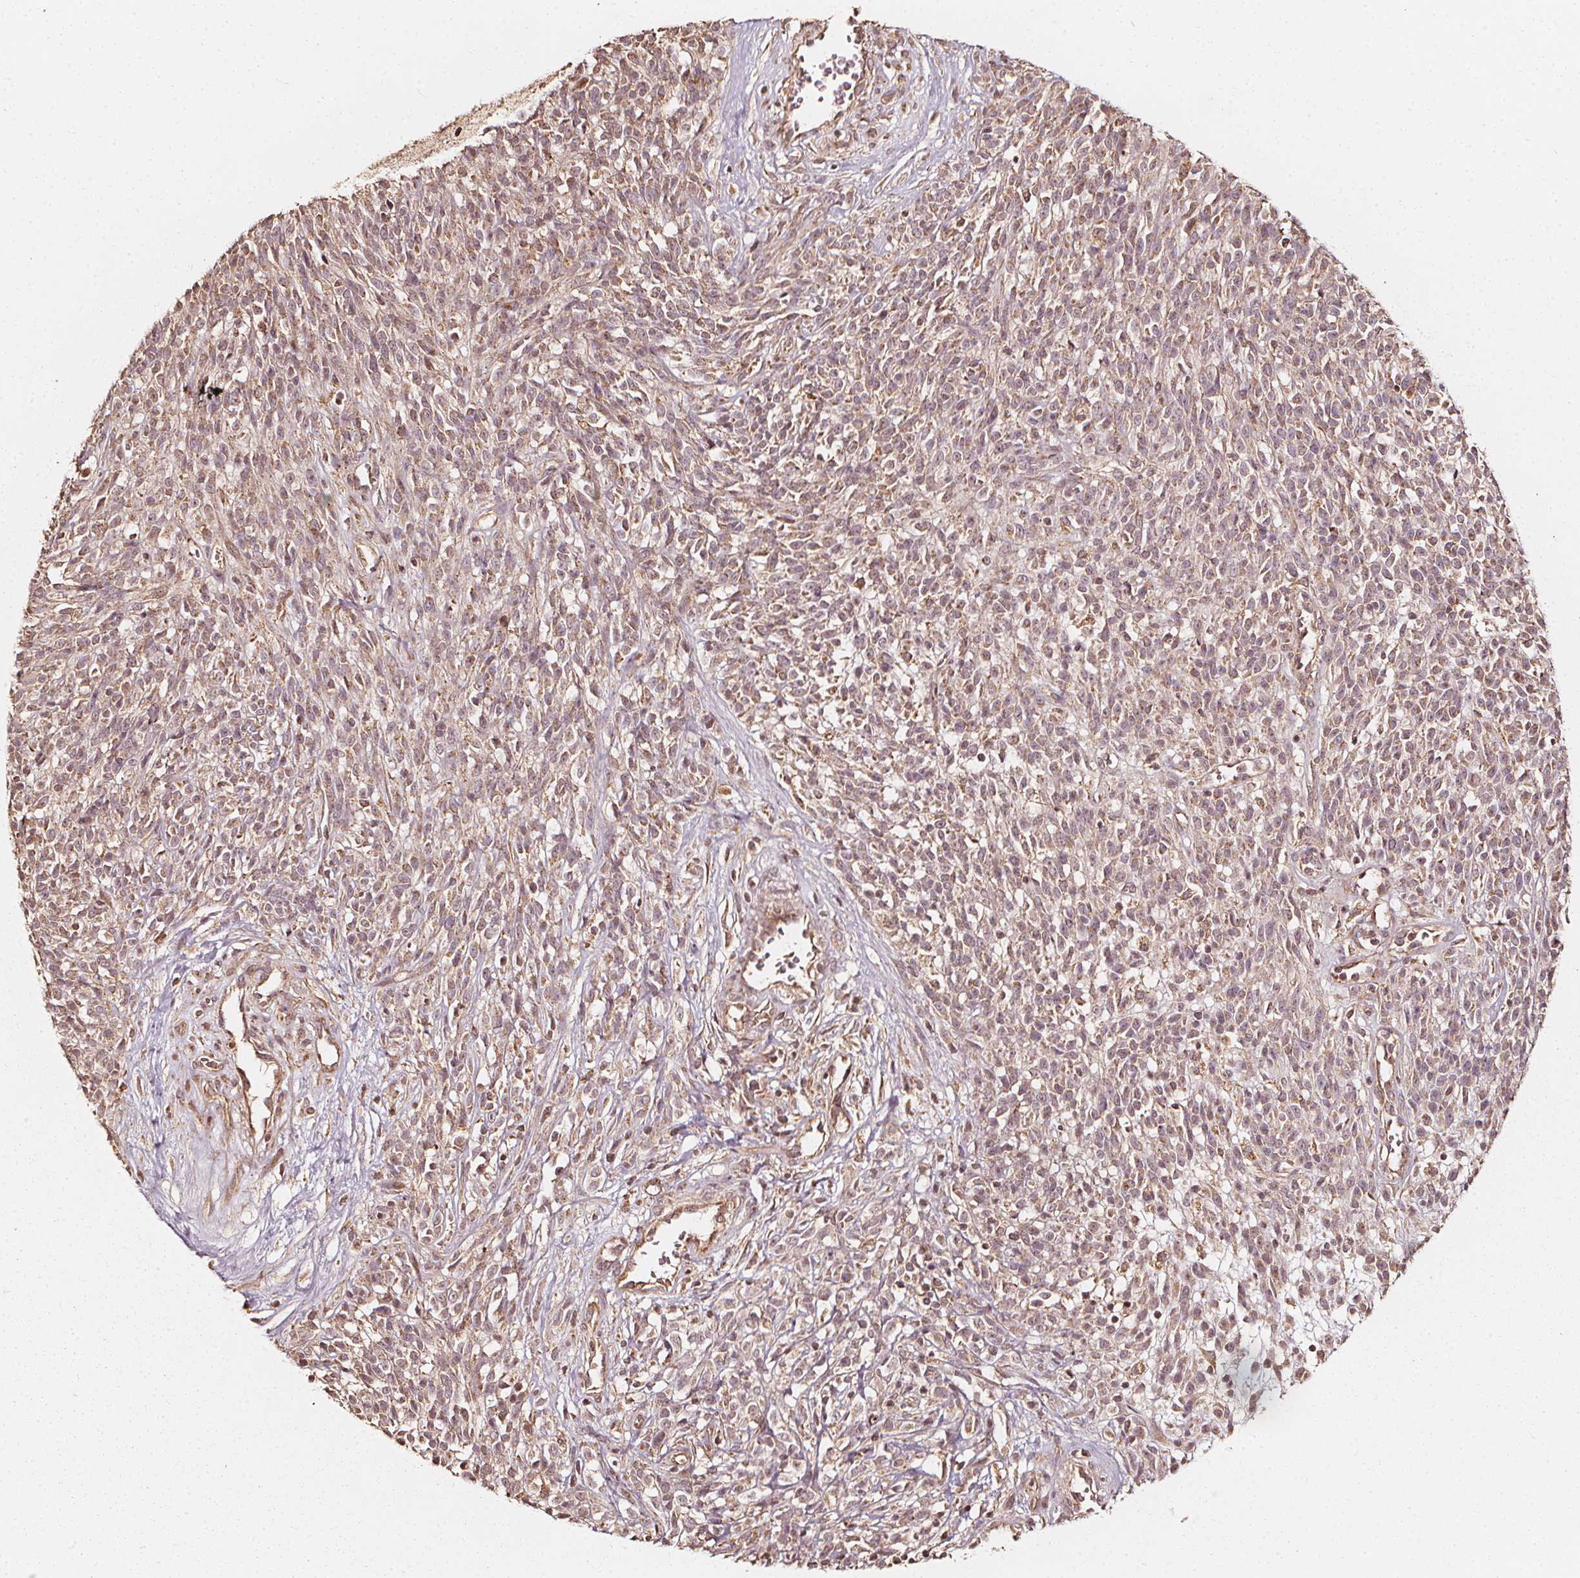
{"staining": {"intensity": "weak", "quantity": ">75%", "location": "cytoplasmic/membranous"}, "tissue": "melanoma", "cell_type": "Tumor cells", "image_type": "cancer", "snomed": [{"axis": "morphology", "description": "Malignant melanoma, NOS"}, {"axis": "topography", "description": "Skin"}, {"axis": "topography", "description": "Skin of trunk"}], "caption": "Human malignant melanoma stained for a protein (brown) displays weak cytoplasmic/membranous positive expression in approximately >75% of tumor cells.", "gene": "NPC1", "patient": {"sex": "male", "age": 74}}